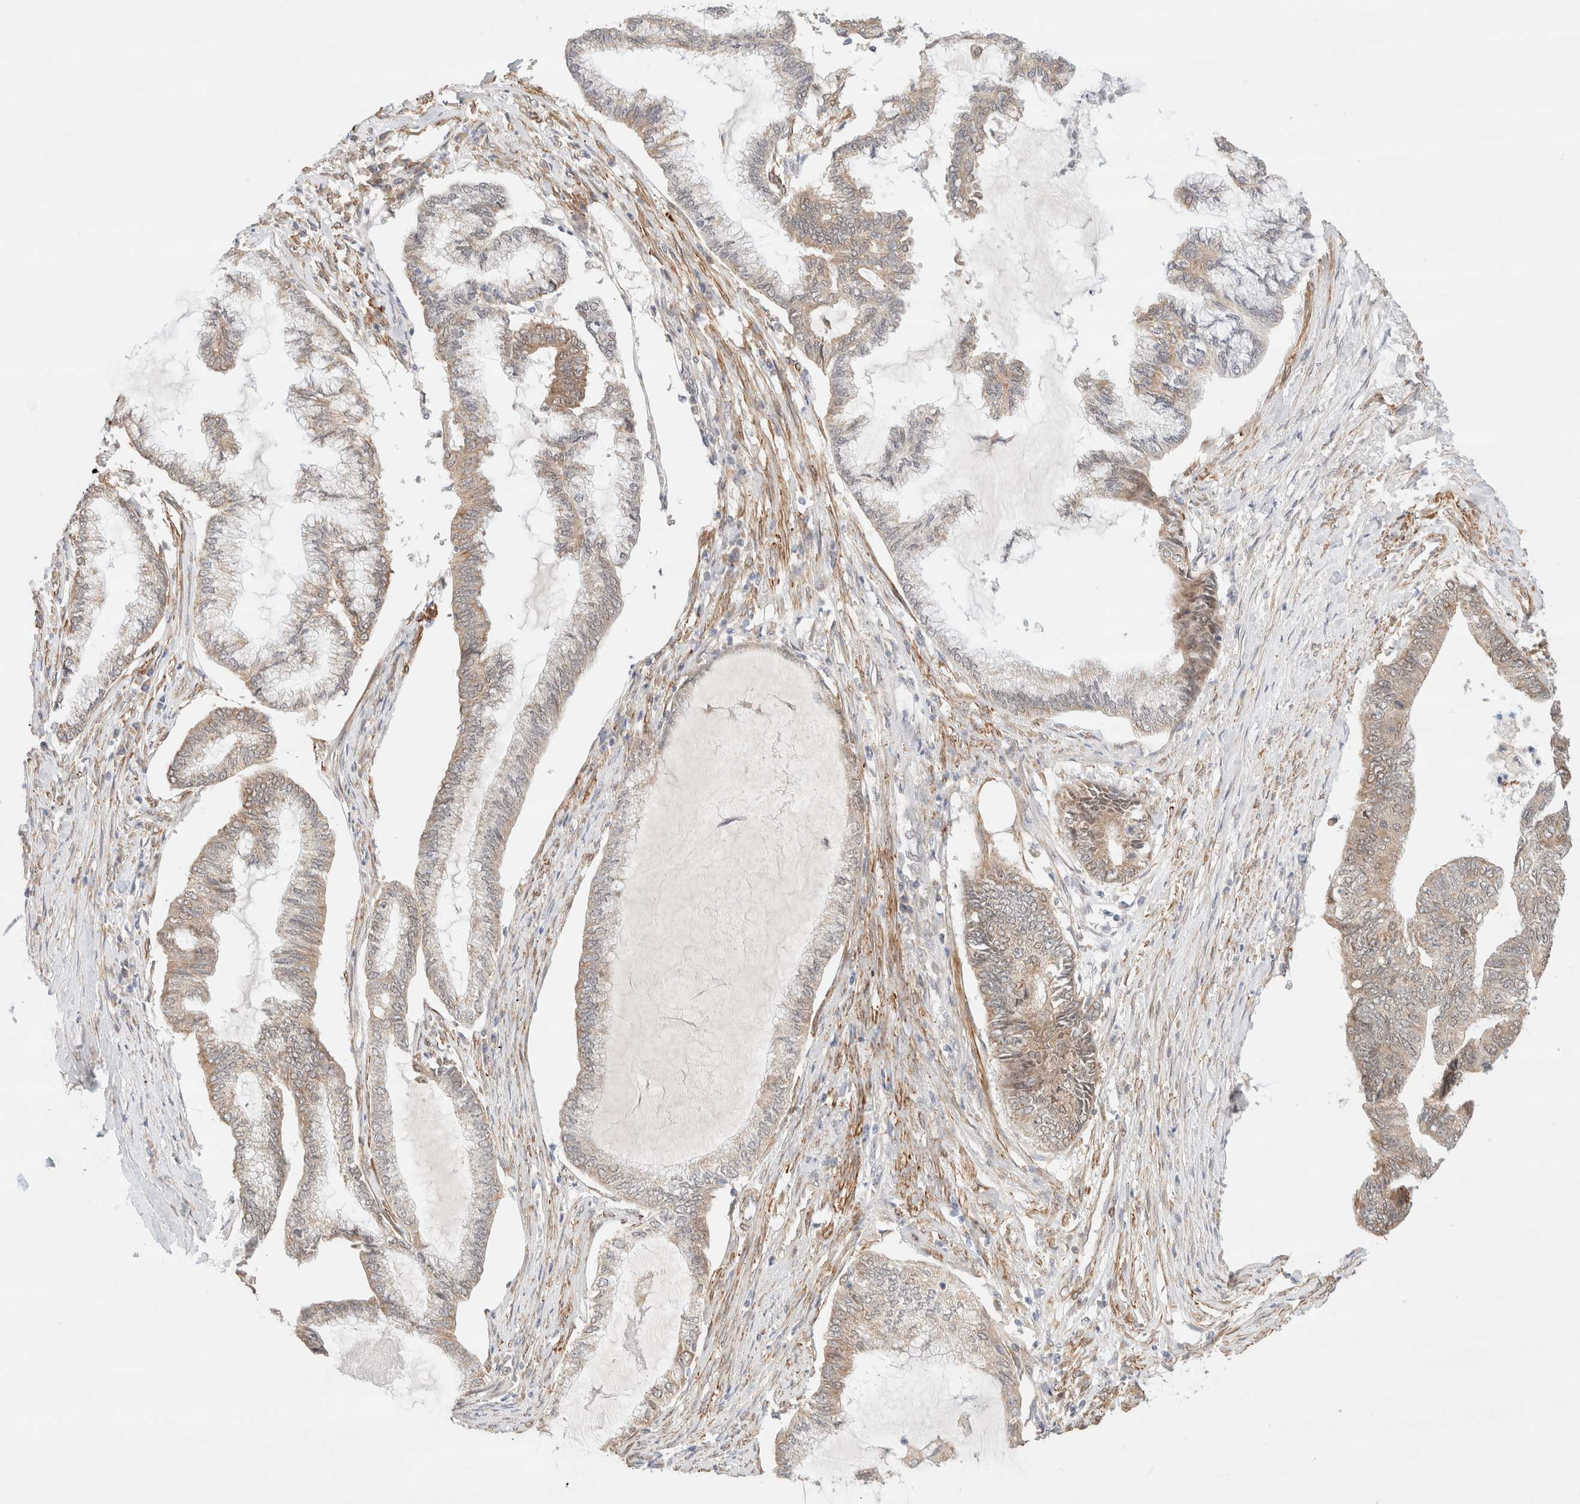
{"staining": {"intensity": "weak", "quantity": ">75%", "location": "cytoplasmic/membranous"}, "tissue": "endometrial cancer", "cell_type": "Tumor cells", "image_type": "cancer", "snomed": [{"axis": "morphology", "description": "Adenocarcinoma, NOS"}, {"axis": "topography", "description": "Endometrium"}], "caption": "This image shows immunohistochemistry staining of endometrial cancer, with low weak cytoplasmic/membranous staining in approximately >75% of tumor cells.", "gene": "RRP15", "patient": {"sex": "female", "age": 86}}